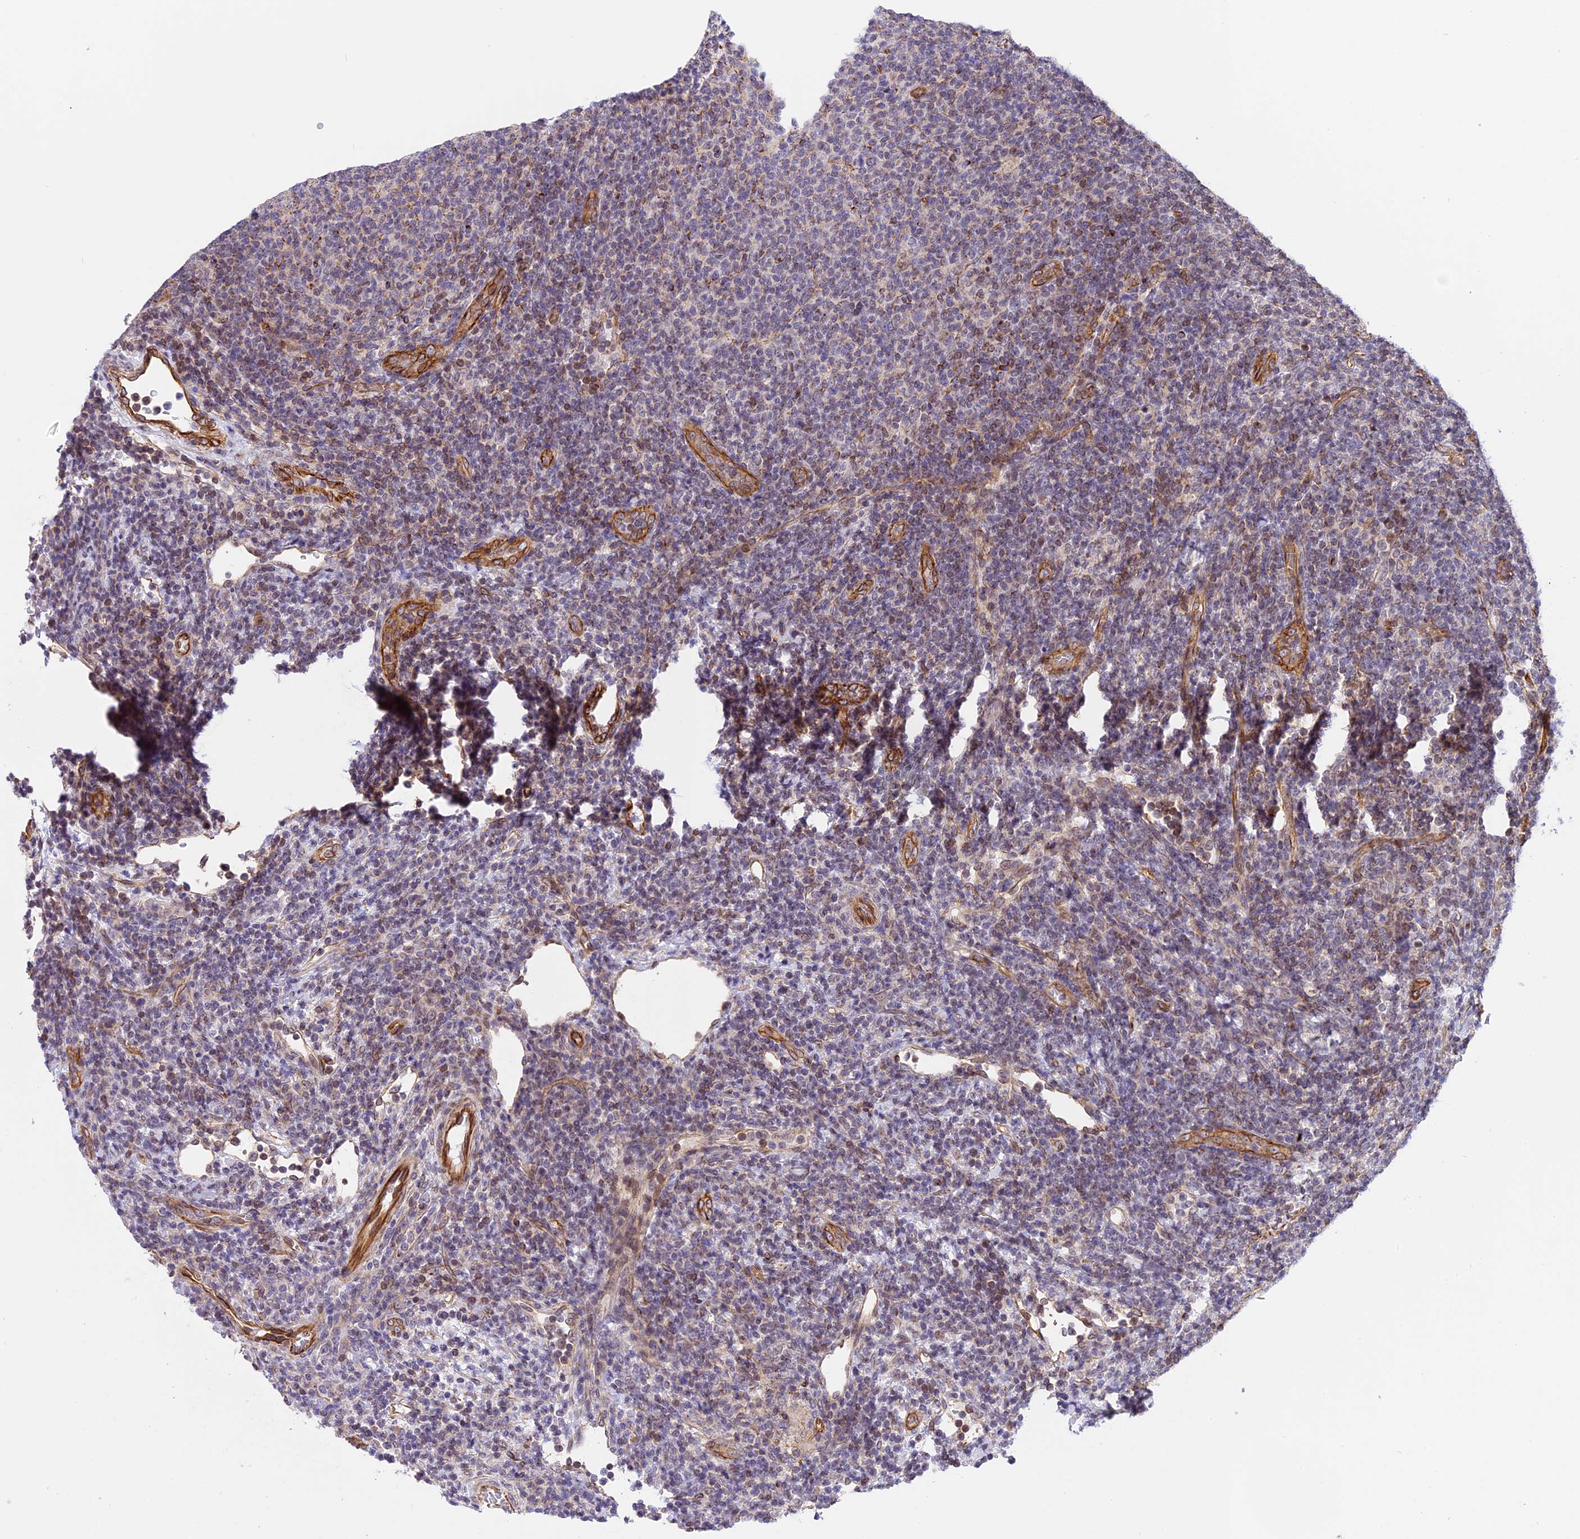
{"staining": {"intensity": "negative", "quantity": "none", "location": "none"}, "tissue": "lymphoma", "cell_type": "Tumor cells", "image_type": "cancer", "snomed": [{"axis": "morphology", "description": "Malignant lymphoma, non-Hodgkin's type, Low grade"}, {"axis": "topography", "description": "Lymph node"}], "caption": "Human malignant lymphoma, non-Hodgkin's type (low-grade) stained for a protein using immunohistochemistry demonstrates no staining in tumor cells.", "gene": "R3HDM4", "patient": {"sex": "male", "age": 66}}